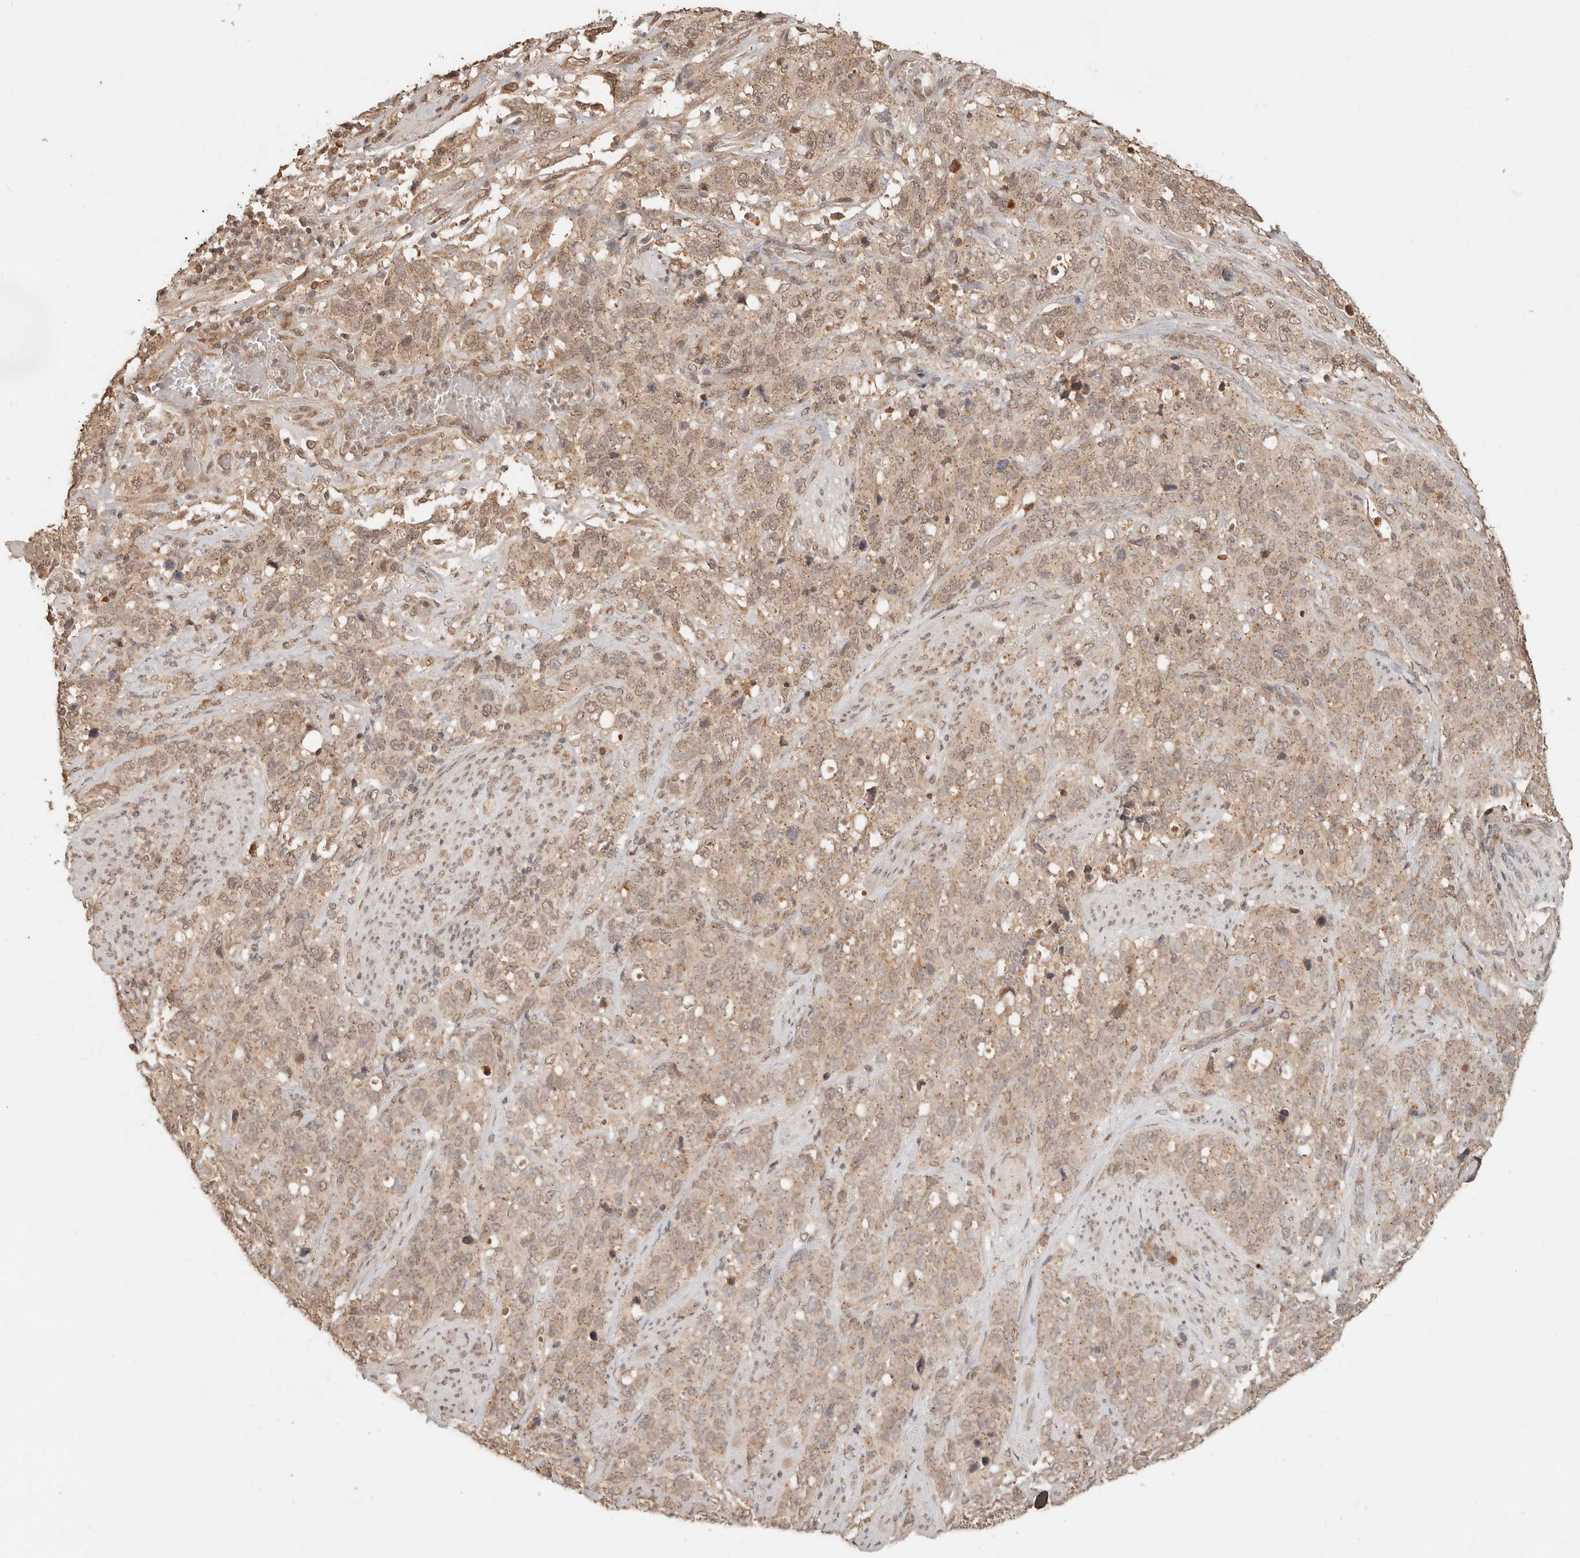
{"staining": {"intensity": "weak", "quantity": ">75%", "location": "cytoplasmic/membranous,nuclear"}, "tissue": "stomach cancer", "cell_type": "Tumor cells", "image_type": "cancer", "snomed": [{"axis": "morphology", "description": "Adenocarcinoma, NOS"}, {"axis": "topography", "description": "Stomach"}], "caption": "Weak cytoplasmic/membranous and nuclear positivity for a protein is seen in about >75% of tumor cells of stomach cancer using immunohistochemistry (IHC).", "gene": "LMO4", "patient": {"sex": "male", "age": 48}}